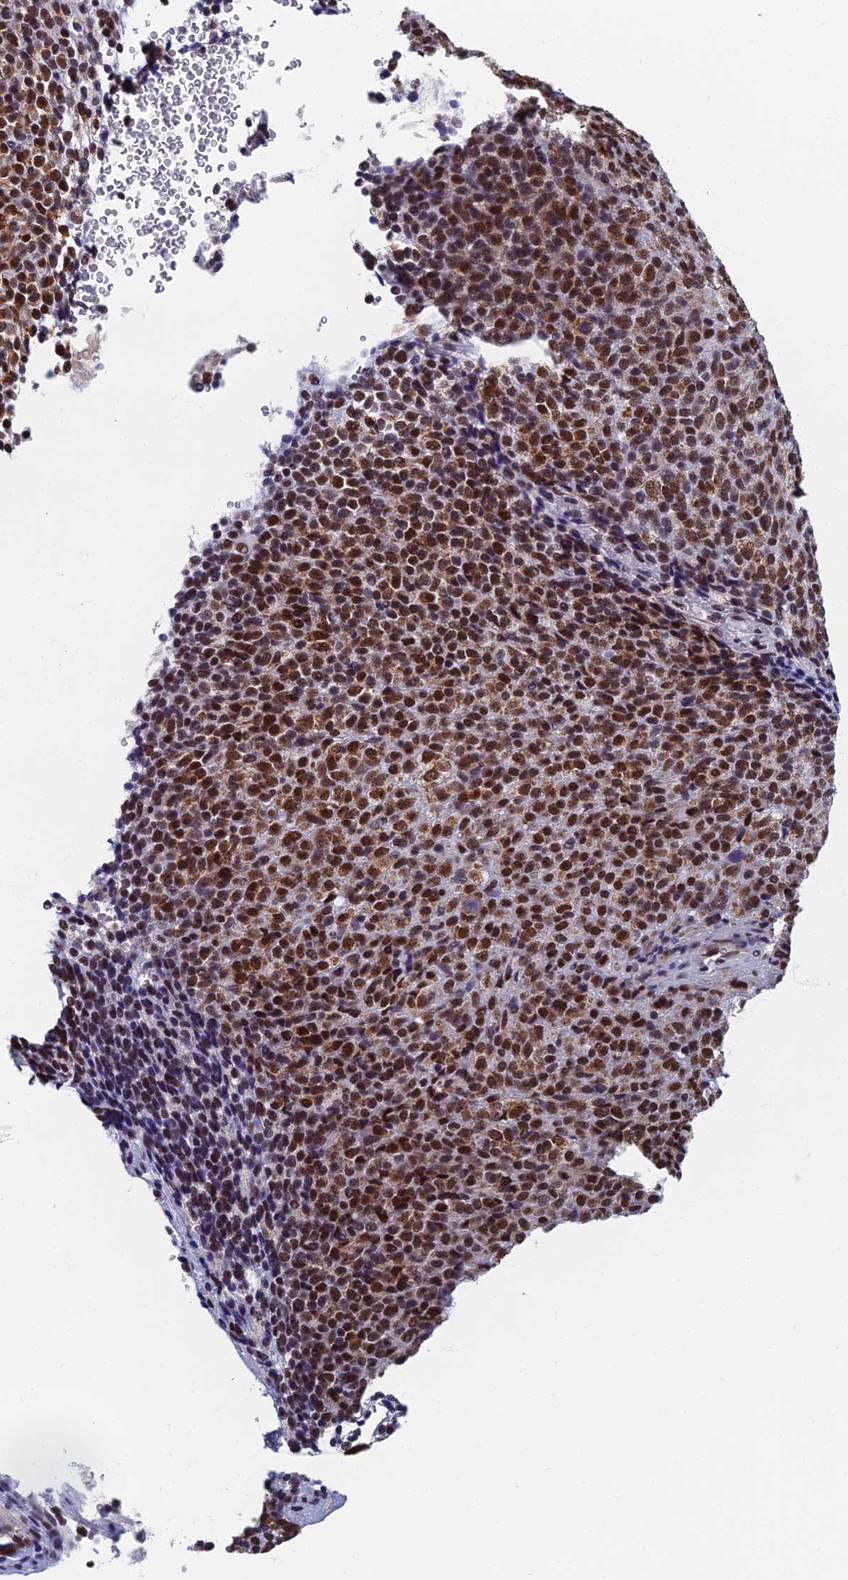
{"staining": {"intensity": "strong", "quantity": ">75%", "location": "cytoplasmic/membranous,nuclear"}, "tissue": "melanoma", "cell_type": "Tumor cells", "image_type": "cancer", "snomed": [{"axis": "morphology", "description": "Malignant melanoma, Metastatic site"}, {"axis": "topography", "description": "Brain"}], "caption": "Protein positivity by IHC demonstrates strong cytoplasmic/membranous and nuclear positivity in approximately >75% of tumor cells in melanoma.", "gene": "TAF13", "patient": {"sex": "female", "age": 56}}